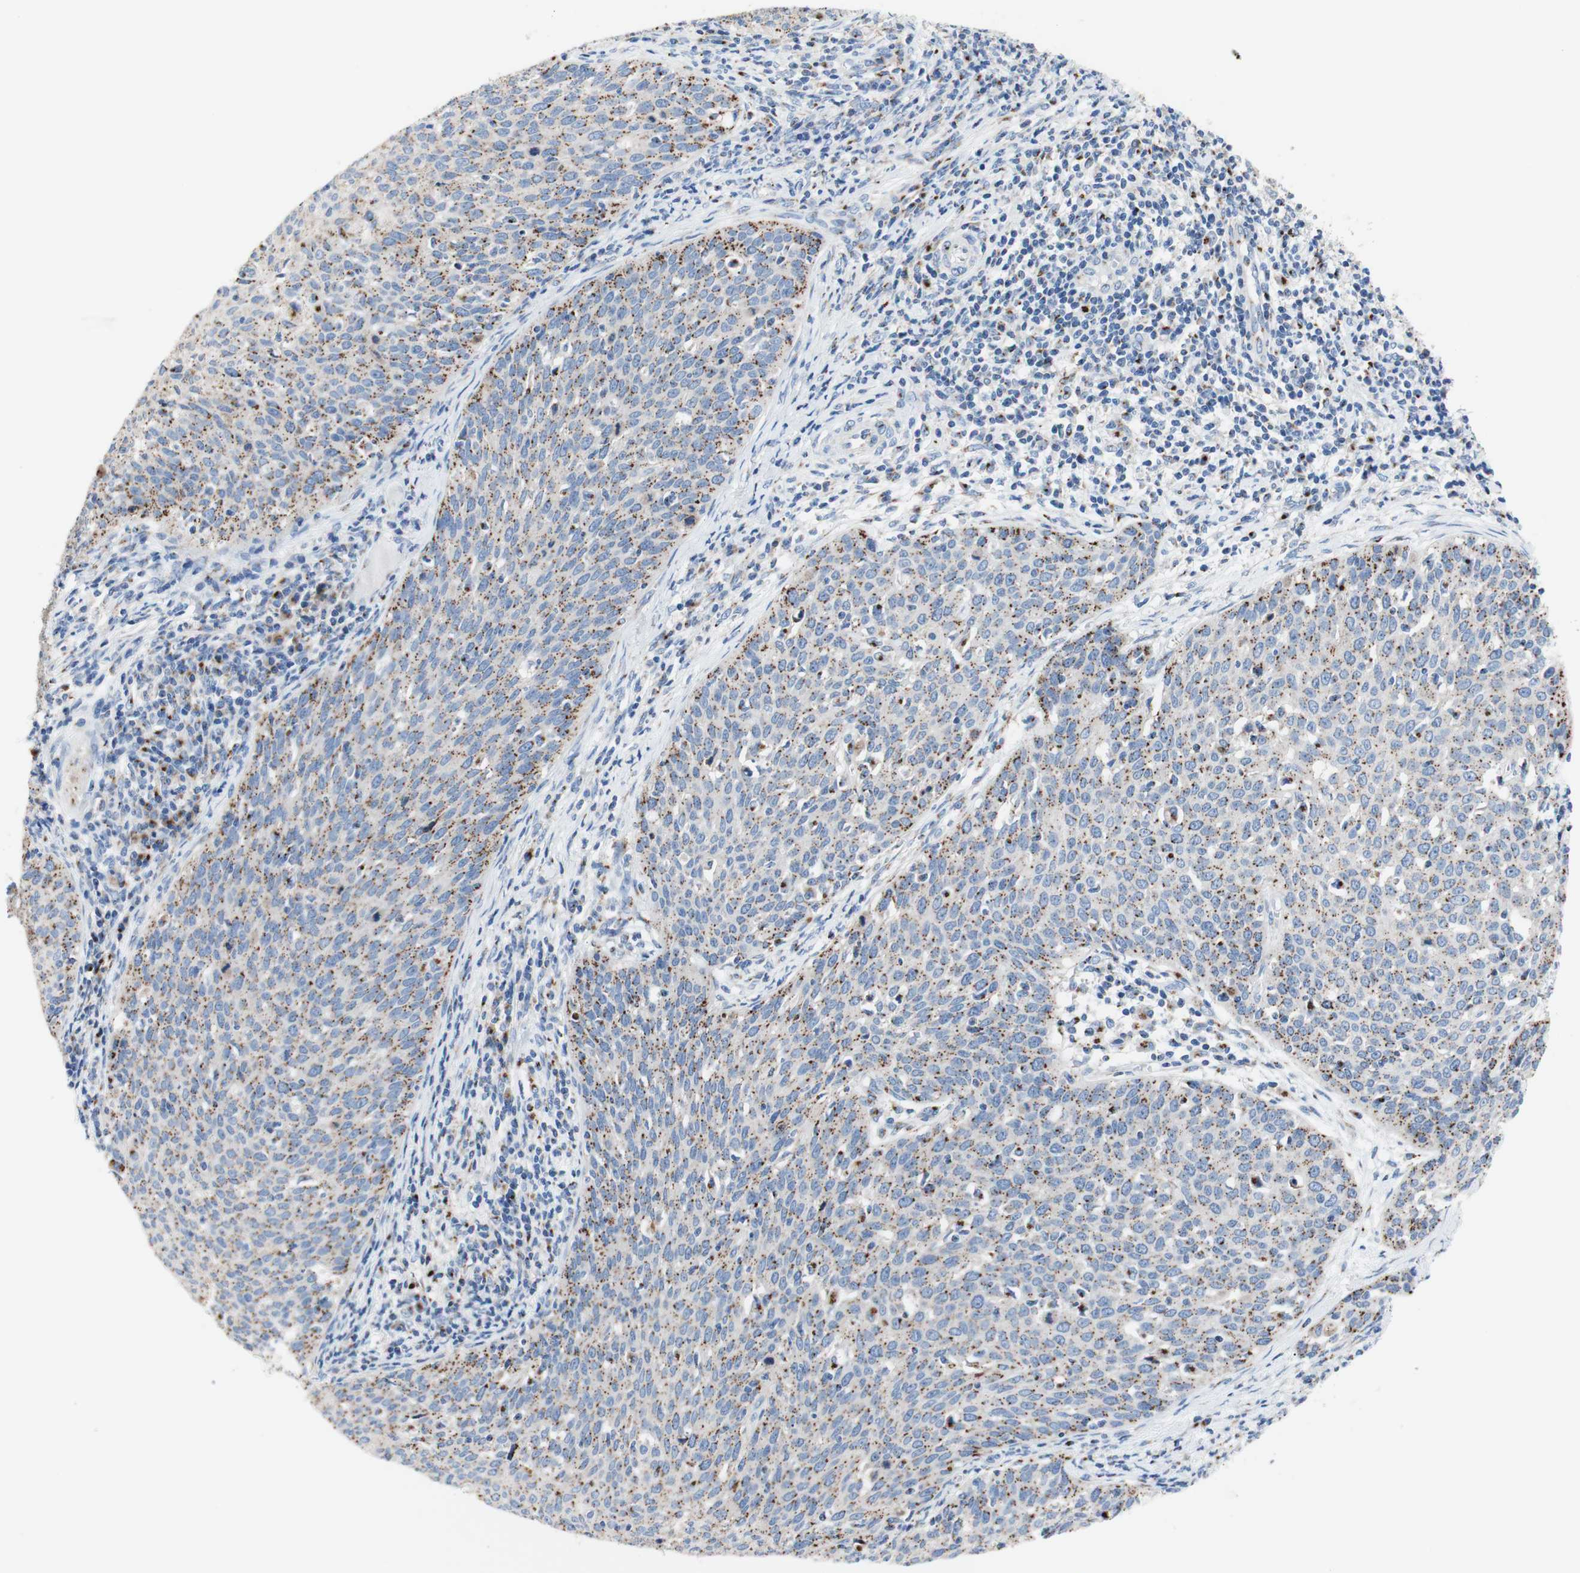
{"staining": {"intensity": "weak", "quantity": "25%-75%", "location": "cytoplasmic/membranous"}, "tissue": "cervical cancer", "cell_type": "Tumor cells", "image_type": "cancer", "snomed": [{"axis": "morphology", "description": "Squamous cell carcinoma, NOS"}, {"axis": "topography", "description": "Cervix"}], "caption": "A low amount of weak cytoplasmic/membranous positivity is identified in about 25%-75% of tumor cells in cervical cancer tissue.", "gene": "GALNT2", "patient": {"sex": "female", "age": 38}}